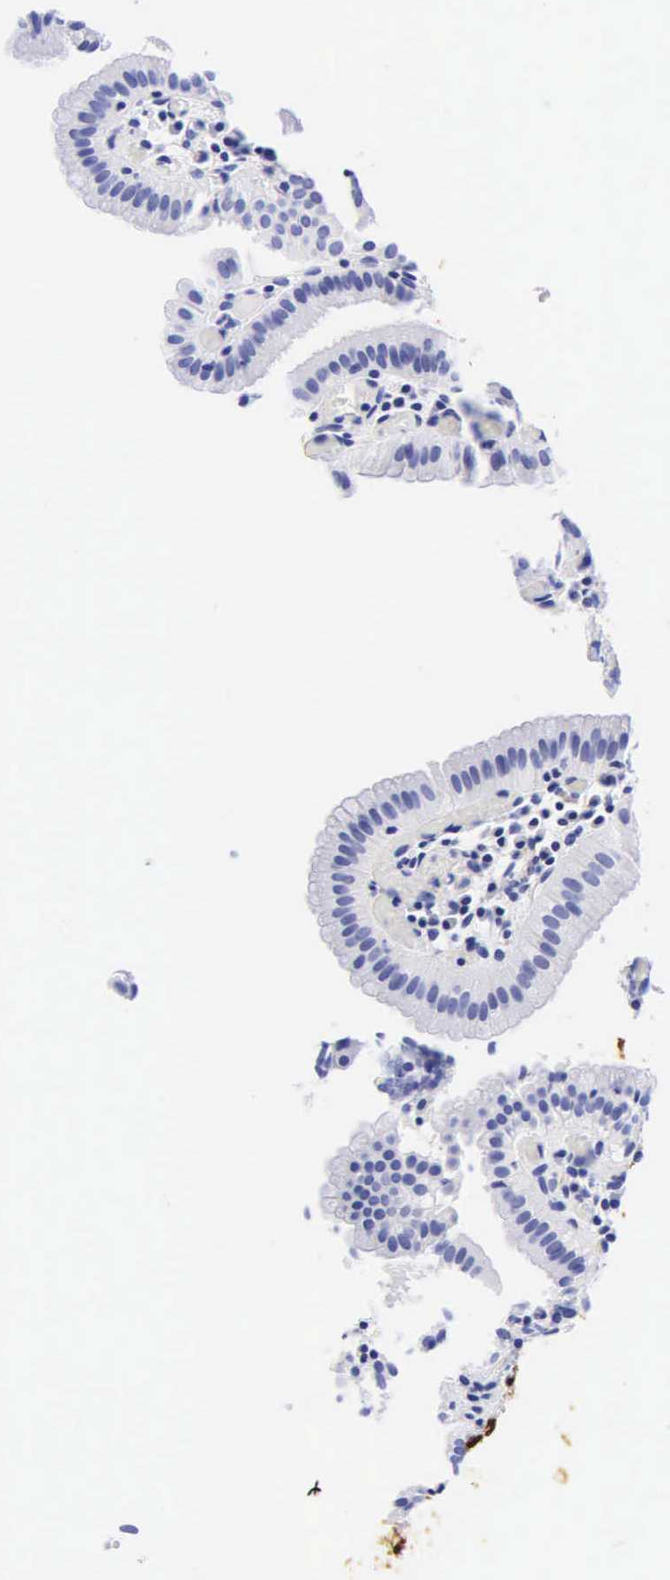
{"staining": {"intensity": "negative", "quantity": "none", "location": "none"}, "tissue": "gallbladder", "cell_type": "Glandular cells", "image_type": "normal", "snomed": [{"axis": "morphology", "description": "Normal tissue, NOS"}, {"axis": "topography", "description": "Gallbladder"}], "caption": "This is an immunohistochemistry photomicrograph of unremarkable gallbladder. There is no staining in glandular cells.", "gene": "DES", "patient": {"sex": "female", "age": 76}}